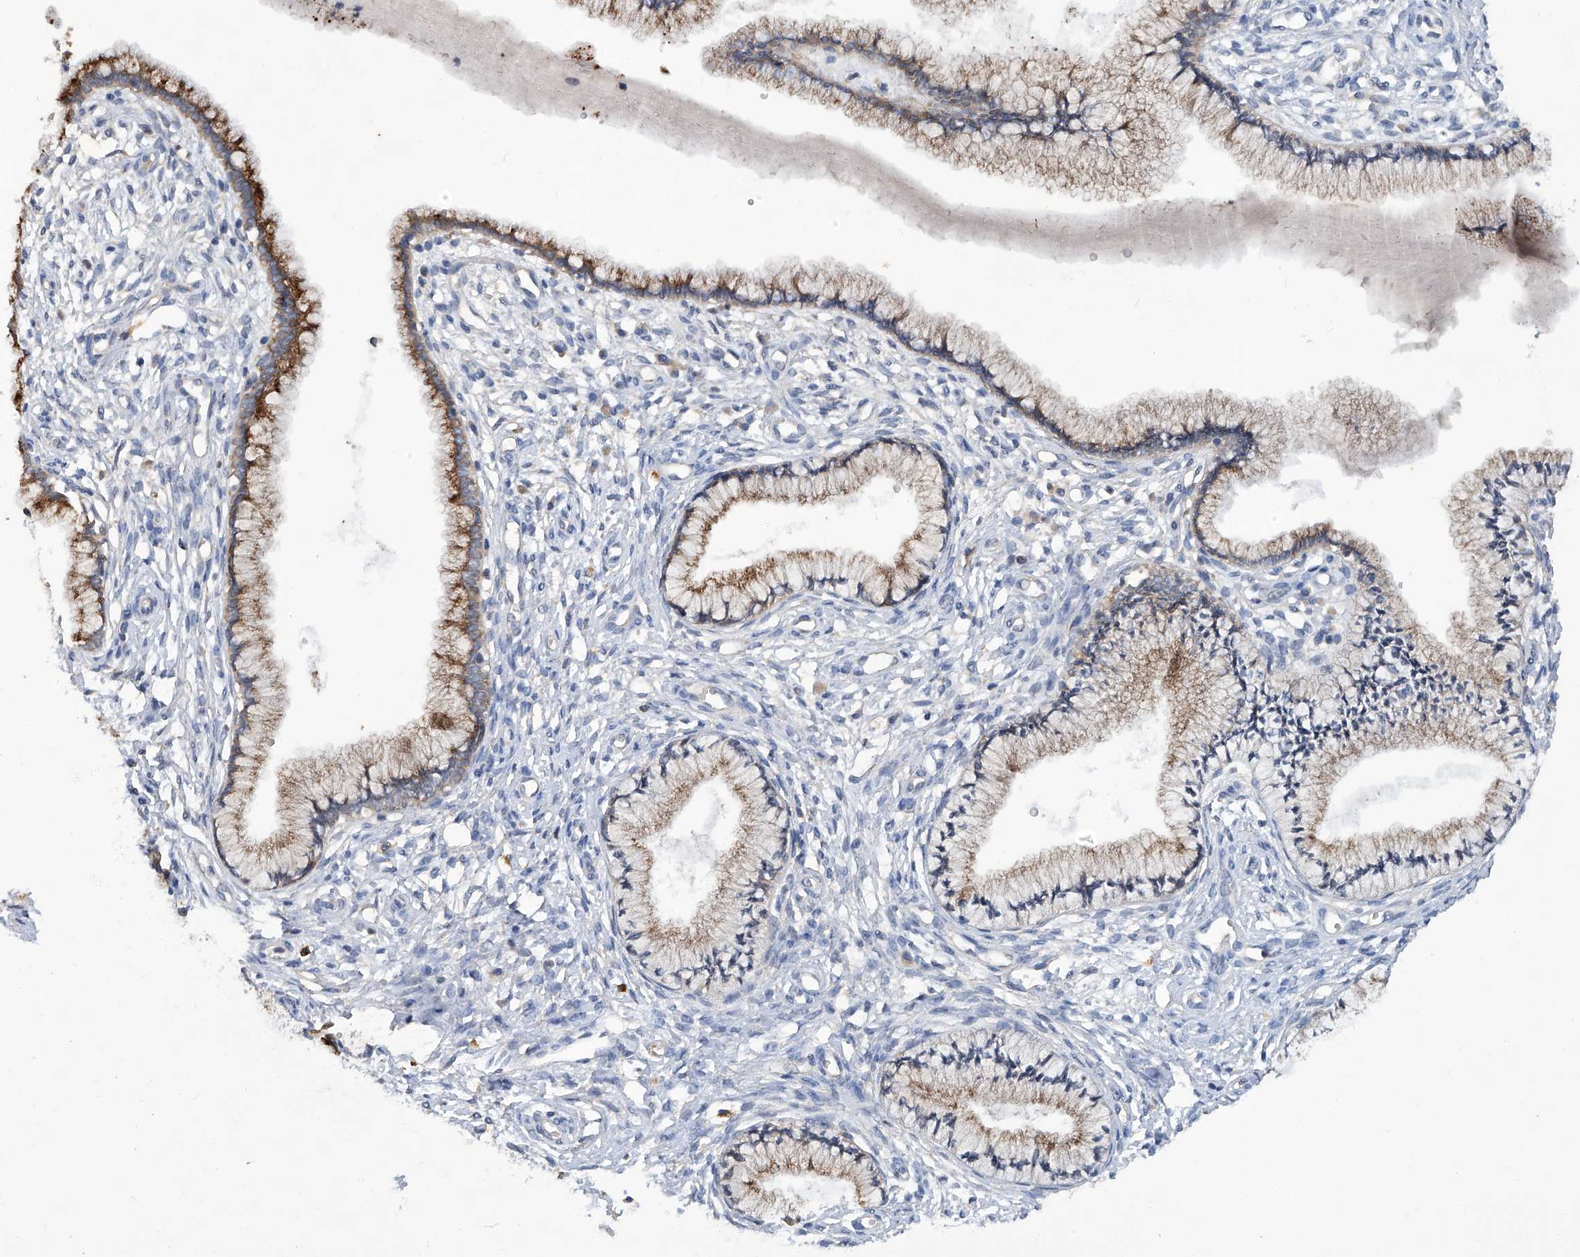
{"staining": {"intensity": "moderate", "quantity": ">75%", "location": "cytoplasmic/membranous"}, "tissue": "cervix", "cell_type": "Glandular cells", "image_type": "normal", "snomed": [{"axis": "morphology", "description": "Normal tissue, NOS"}, {"axis": "topography", "description": "Cervix"}], "caption": "Moderate cytoplasmic/membranous positivity for a protein is present in about >75% of glandular cells of normal cervix using immunohistochemistry (IHC).", "gene": "TGFBR1", "patient": {"sex": "female", "age": 36}}